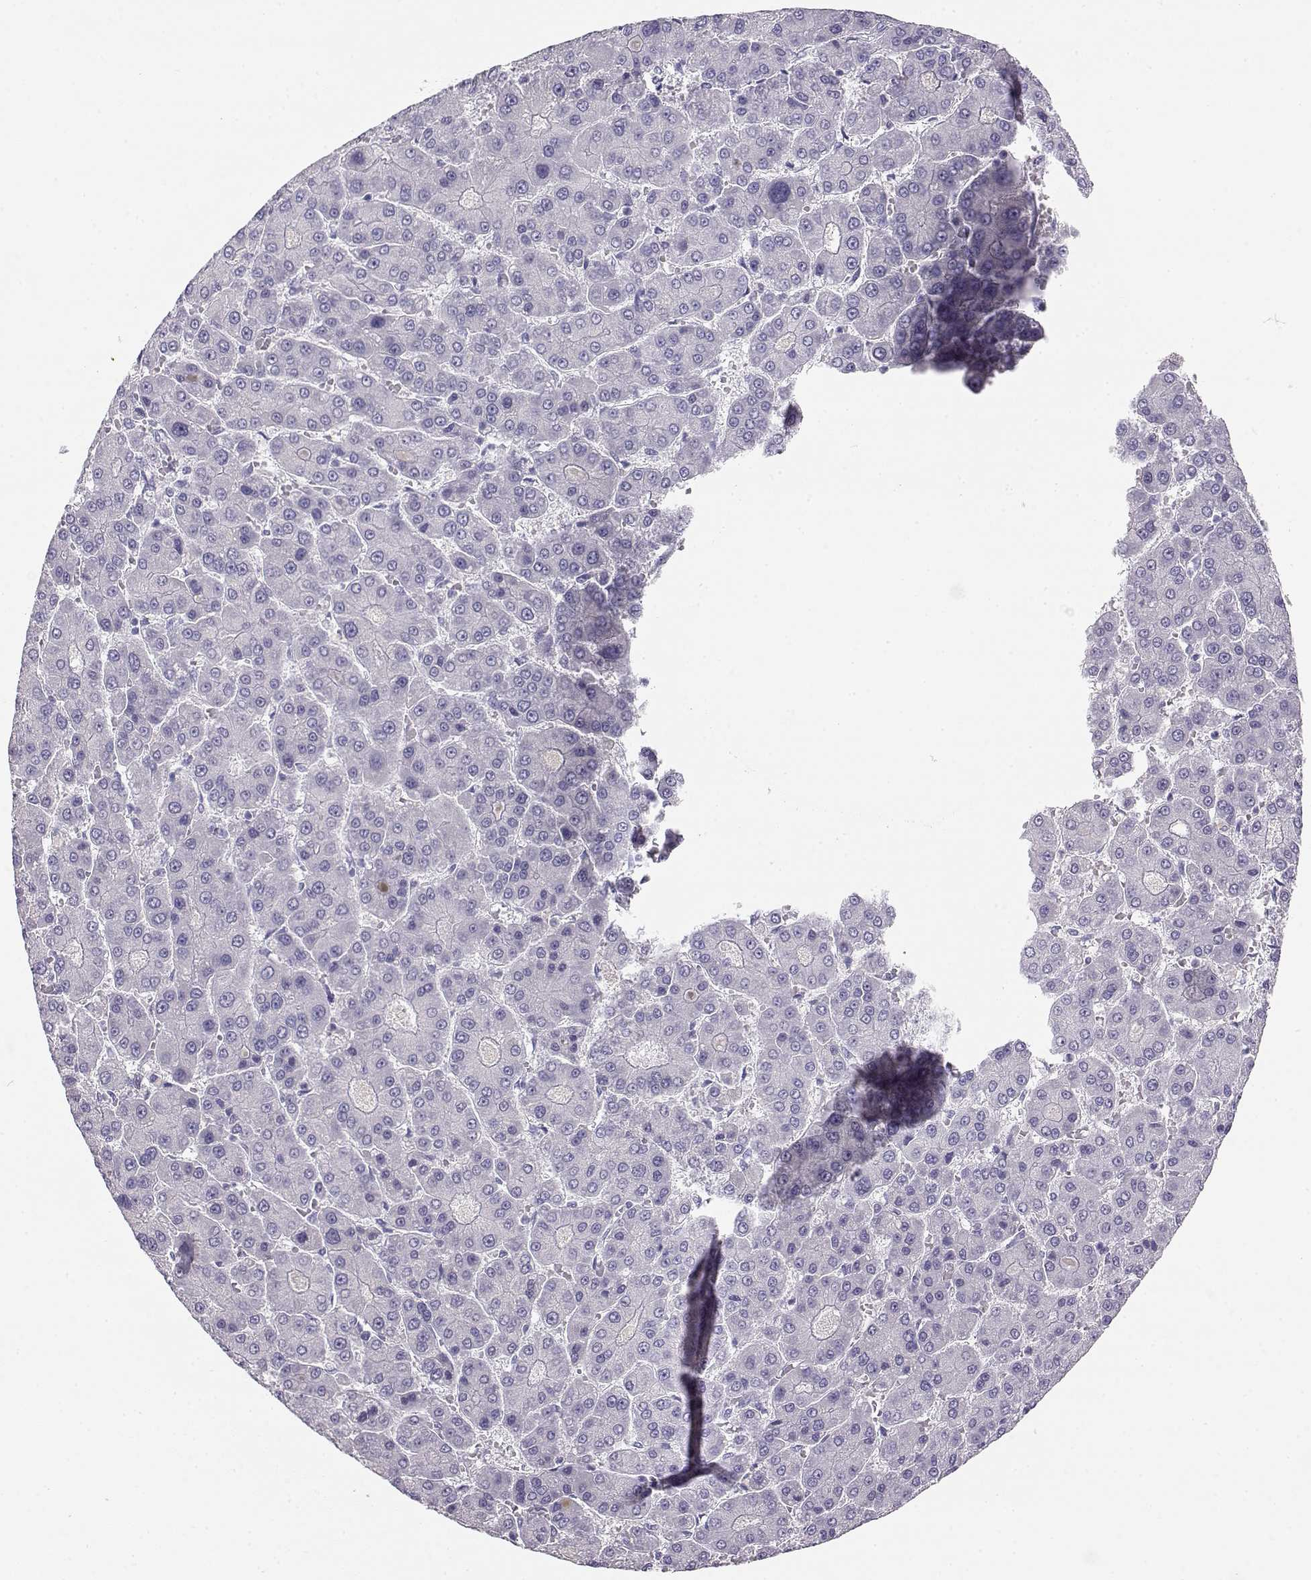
{"staining": {"intensity": "negative", "quantity": "none", "location": "none"}, "tissue": "liver cancer", "cell_type": "Tumor cells", "image_type": "cancer", "snomed": [{"axis": "morphology", "description": "Carcinoma, Hepatocellular, NOS"}, {"axis": "topography", "description": "Liver"}], "caption": "A photomicrograph of liver hepatocellular carcinoma stained for a protein demonstrates no brown staining in tumor cells. (DAB (3,3'-diaminobenzidine) immunohistochemistry (IHC) with hematoxylin counter stain).", "gene": "OPN5", "patient": {"sex": "male", "age": 70}}